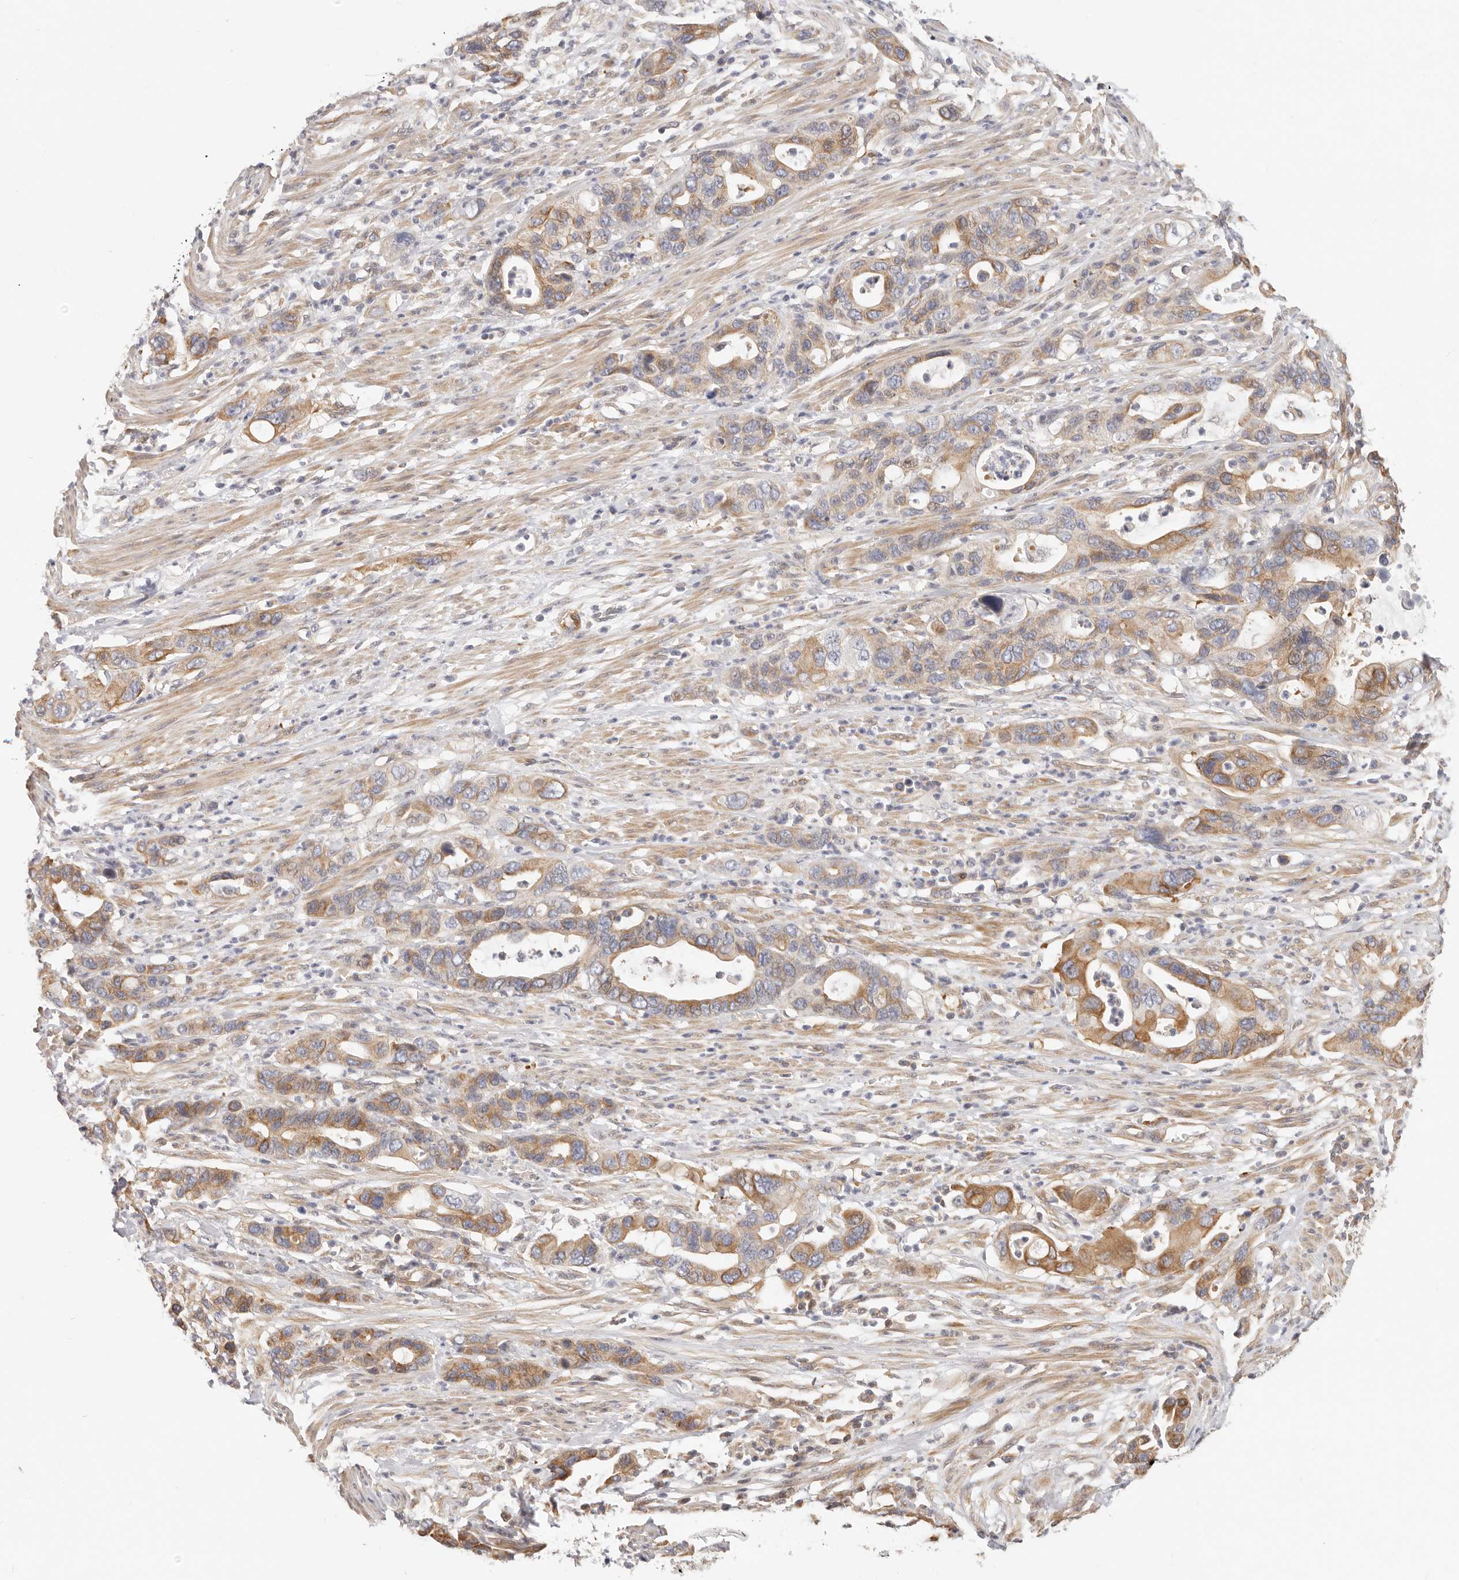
{"staining": {"intensity": "strong", "quantity": "25%-75%", "location": "cytoplasmic/membranous"}, "tissue": "pancreatic cancer", "cell_type": "Tumor cells", "image_type": "cancer", "snomed": [{"axis": "morphology", "description": "Adenocarcinoma, NOS"}, {"axis": "topography", "description": "Pancreas"}], "caption": "DAB (3,3'-diaminobenzidine) immunohistochemical staining of pancreatic cancer (adenocarcinoma) displays strong cytoplasmic/membranous protein staining in approximately 25%-75% of tumor cells.", "gene": "DTNBP1", "patient": {"sex": "female", "age": 71}}